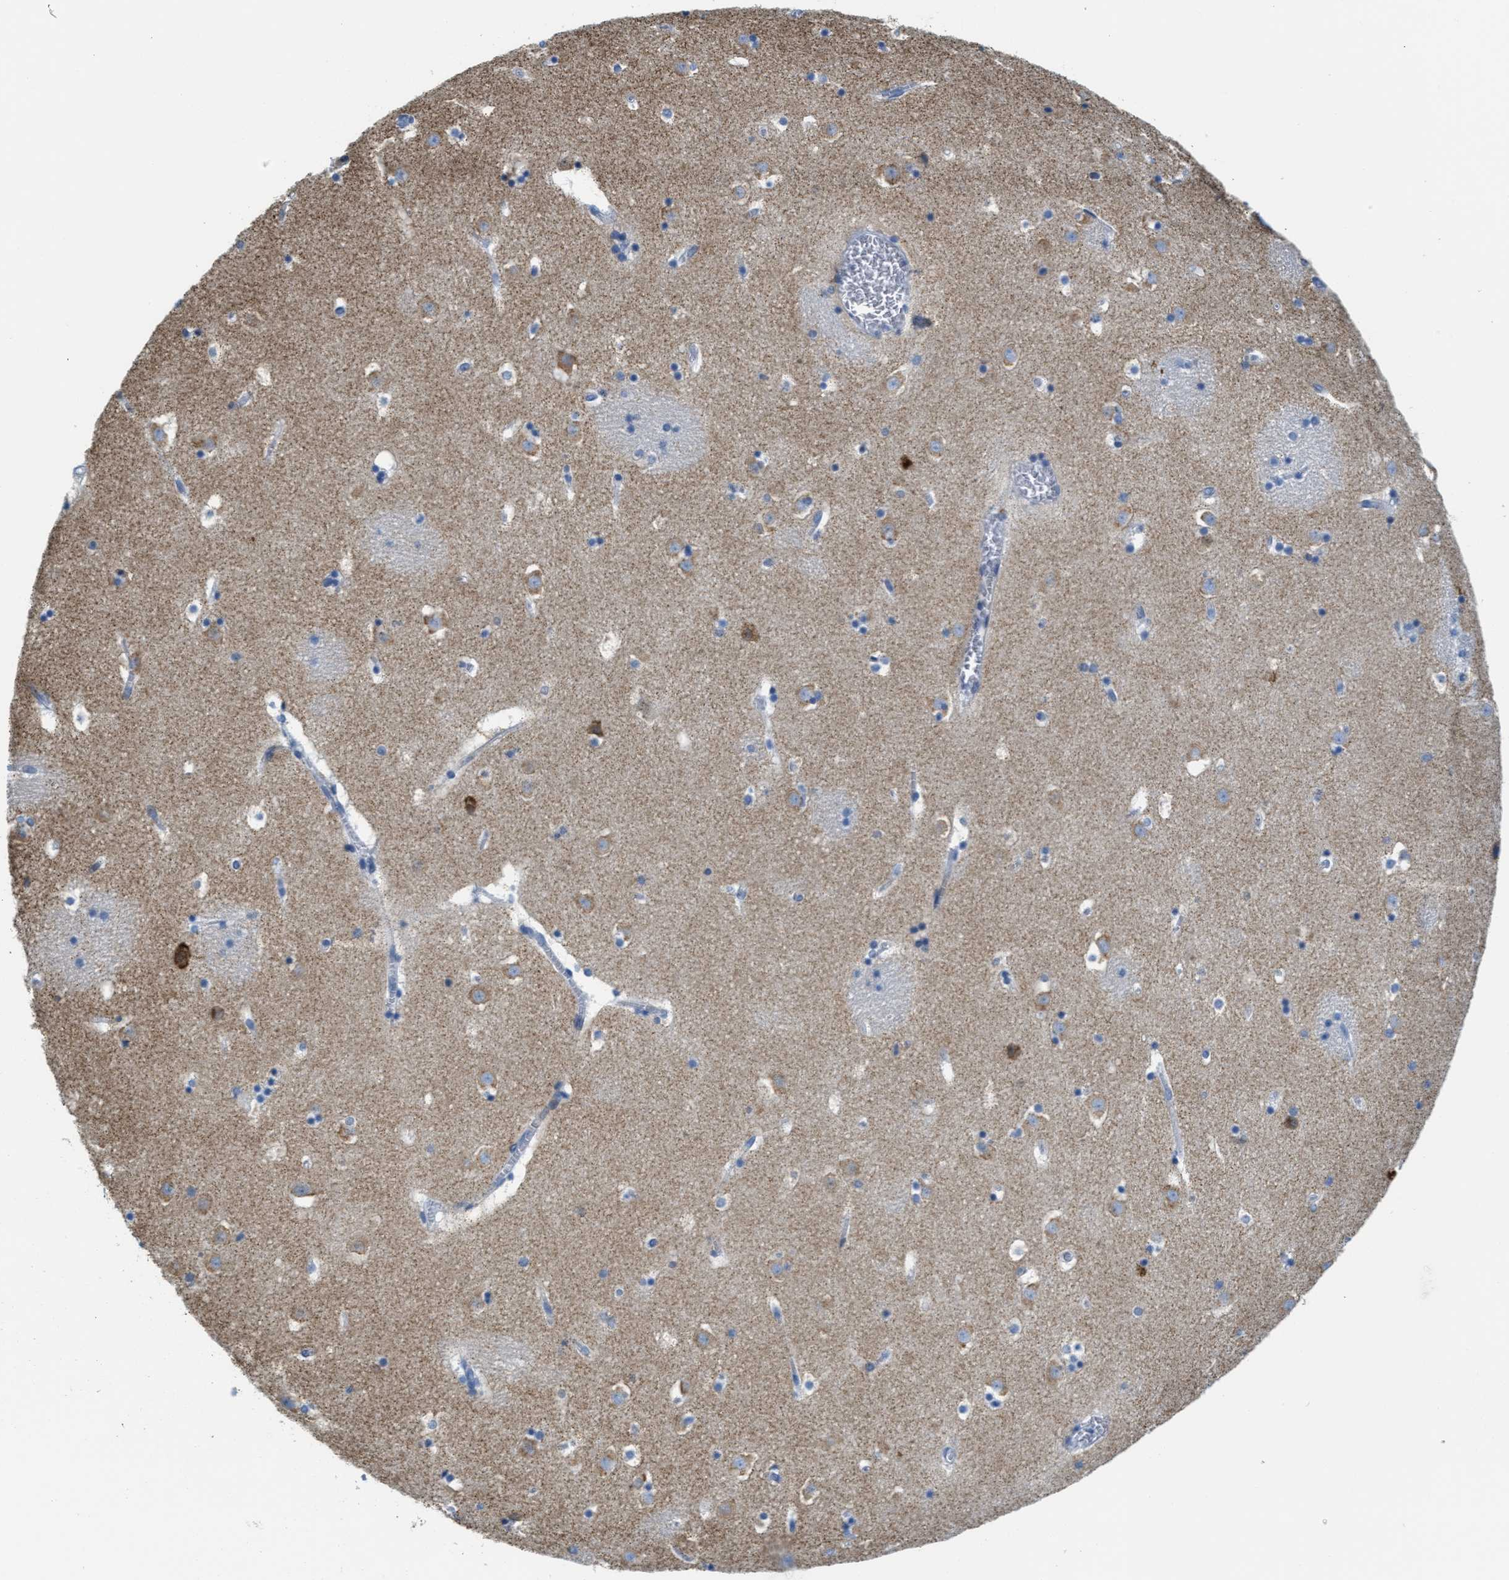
{"staining": {"intensity": "moderate", "quantity": "<25%", "location": "cytoplasmic/membranous"}, "tissue": "caudate", "cell_type": "Glial cells", "image_type": "normal", "snomed": [{"axis": "morphology", "description": "Normal tissue, NOS"}, {"axis": "topography", "description": "Lateral ventricle wall"}], "caption": "Unremarkable caudate was stained to show a protein in brown. There is low levels of moderate cytoplasmic/membranous positivity in approximately <25% of glial cells.", "gene": "PTDSS1", "patient": {"sex": "male", "age": 45}}